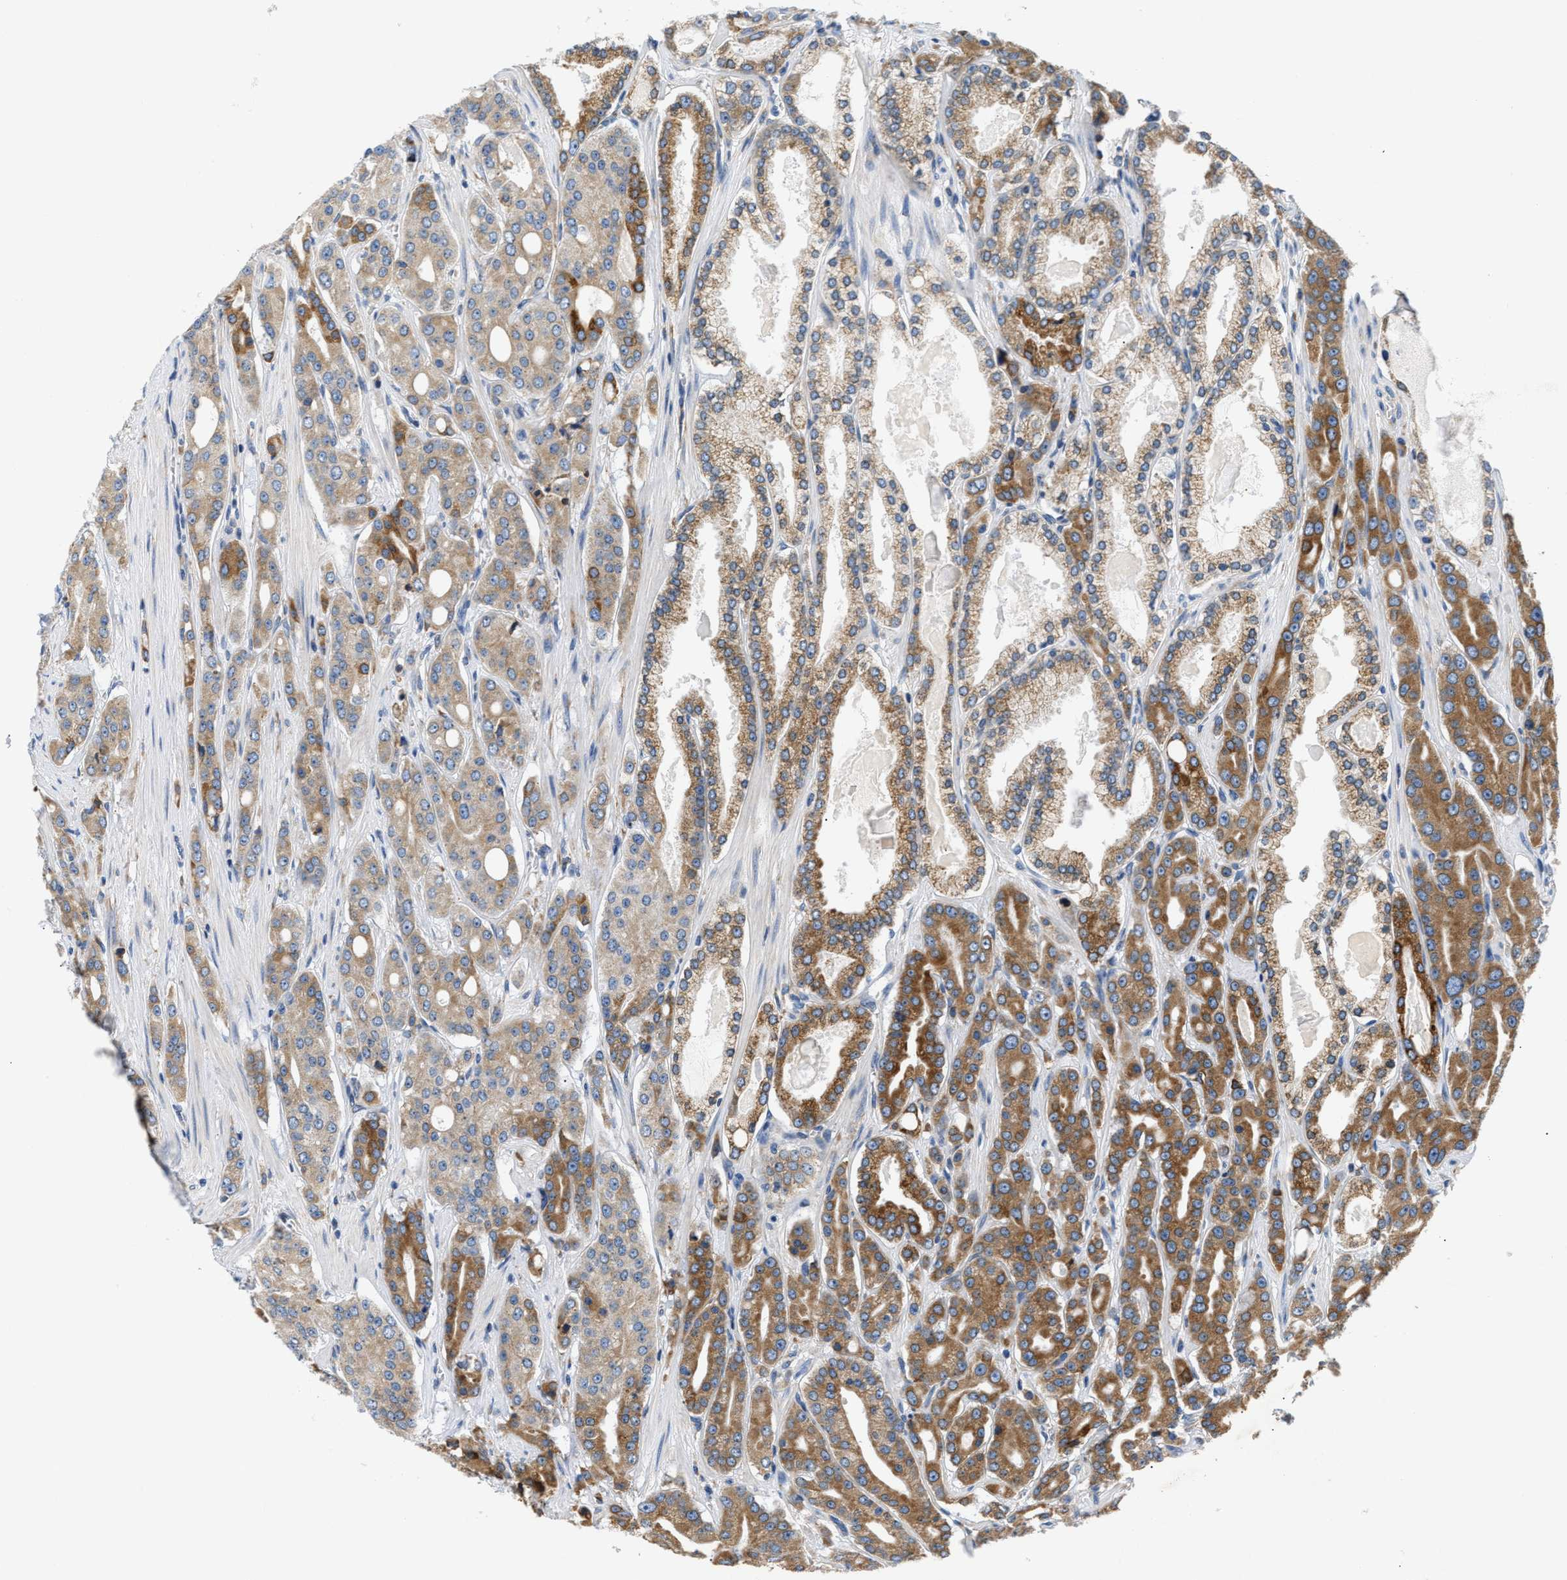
{"staining": {"intensity": "moderate", "quantity": ">75%", "location": "cytoplasmic/membranous"}, "tissue": "prostate cancer", "cell_type": "Tumor cells", "image_type": "cancer", "snomed": [{"axis": "morphology", "description": "Adenocarcinoma, High grade"}, {"axis": "topography", "description": "Prostate"}], "caption": "DAB (3,3'-diaminobenzidine) immunohistochemical staining of prostate cancer (adenocarcinoma (high-grade)) demonstrates moderate cytoplasmic/membranous protein positivity in about >75% of tumor cells.", "gene": "HDHD3", "patient": {"sex": "male", "age": 71}}